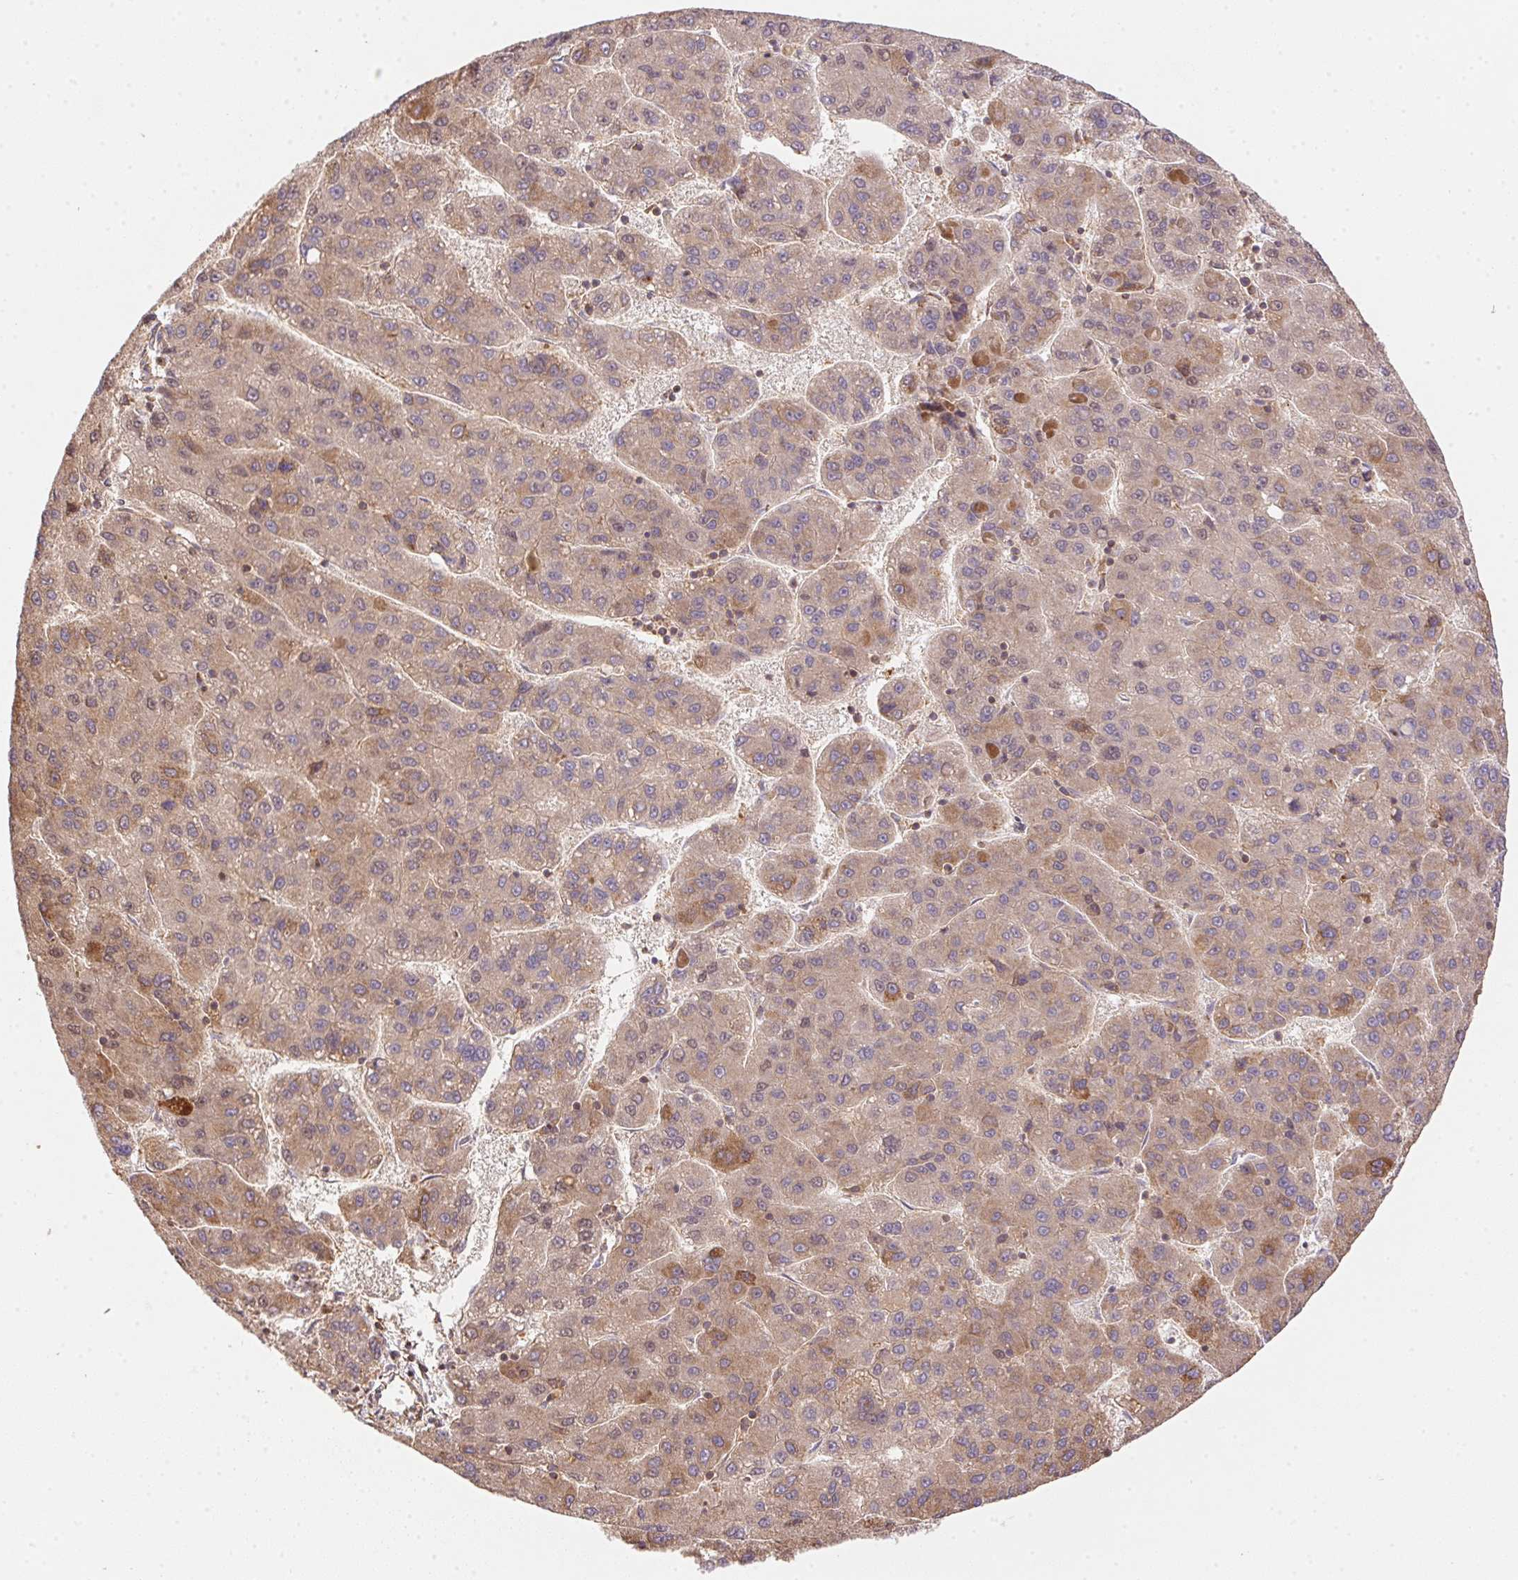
{"staining": {"intensity": "weak", "quantity": ">75%", "location": "cytoplasmic/membranous"}, "tissue": "liver cancer", "cell_type": "Tumor cells", "image_type": "cancer", "snomed": [{"axis": "morphology", "description": "Carcinoma, Hepatocellular, NOS"}, {"axis": "topography", "description": "Liver"}], "caption": "Immunohistochemistry of hepatocellular carcinoma (liver) shows low levels of weak cytoplasmic/membranous positivity in approximately >75% of tumor cells. The protein is shown in brown color, while the nuclei are stained blue.", "gene": "MEX3D", "patient": {"sex": "female", "age": 82}}